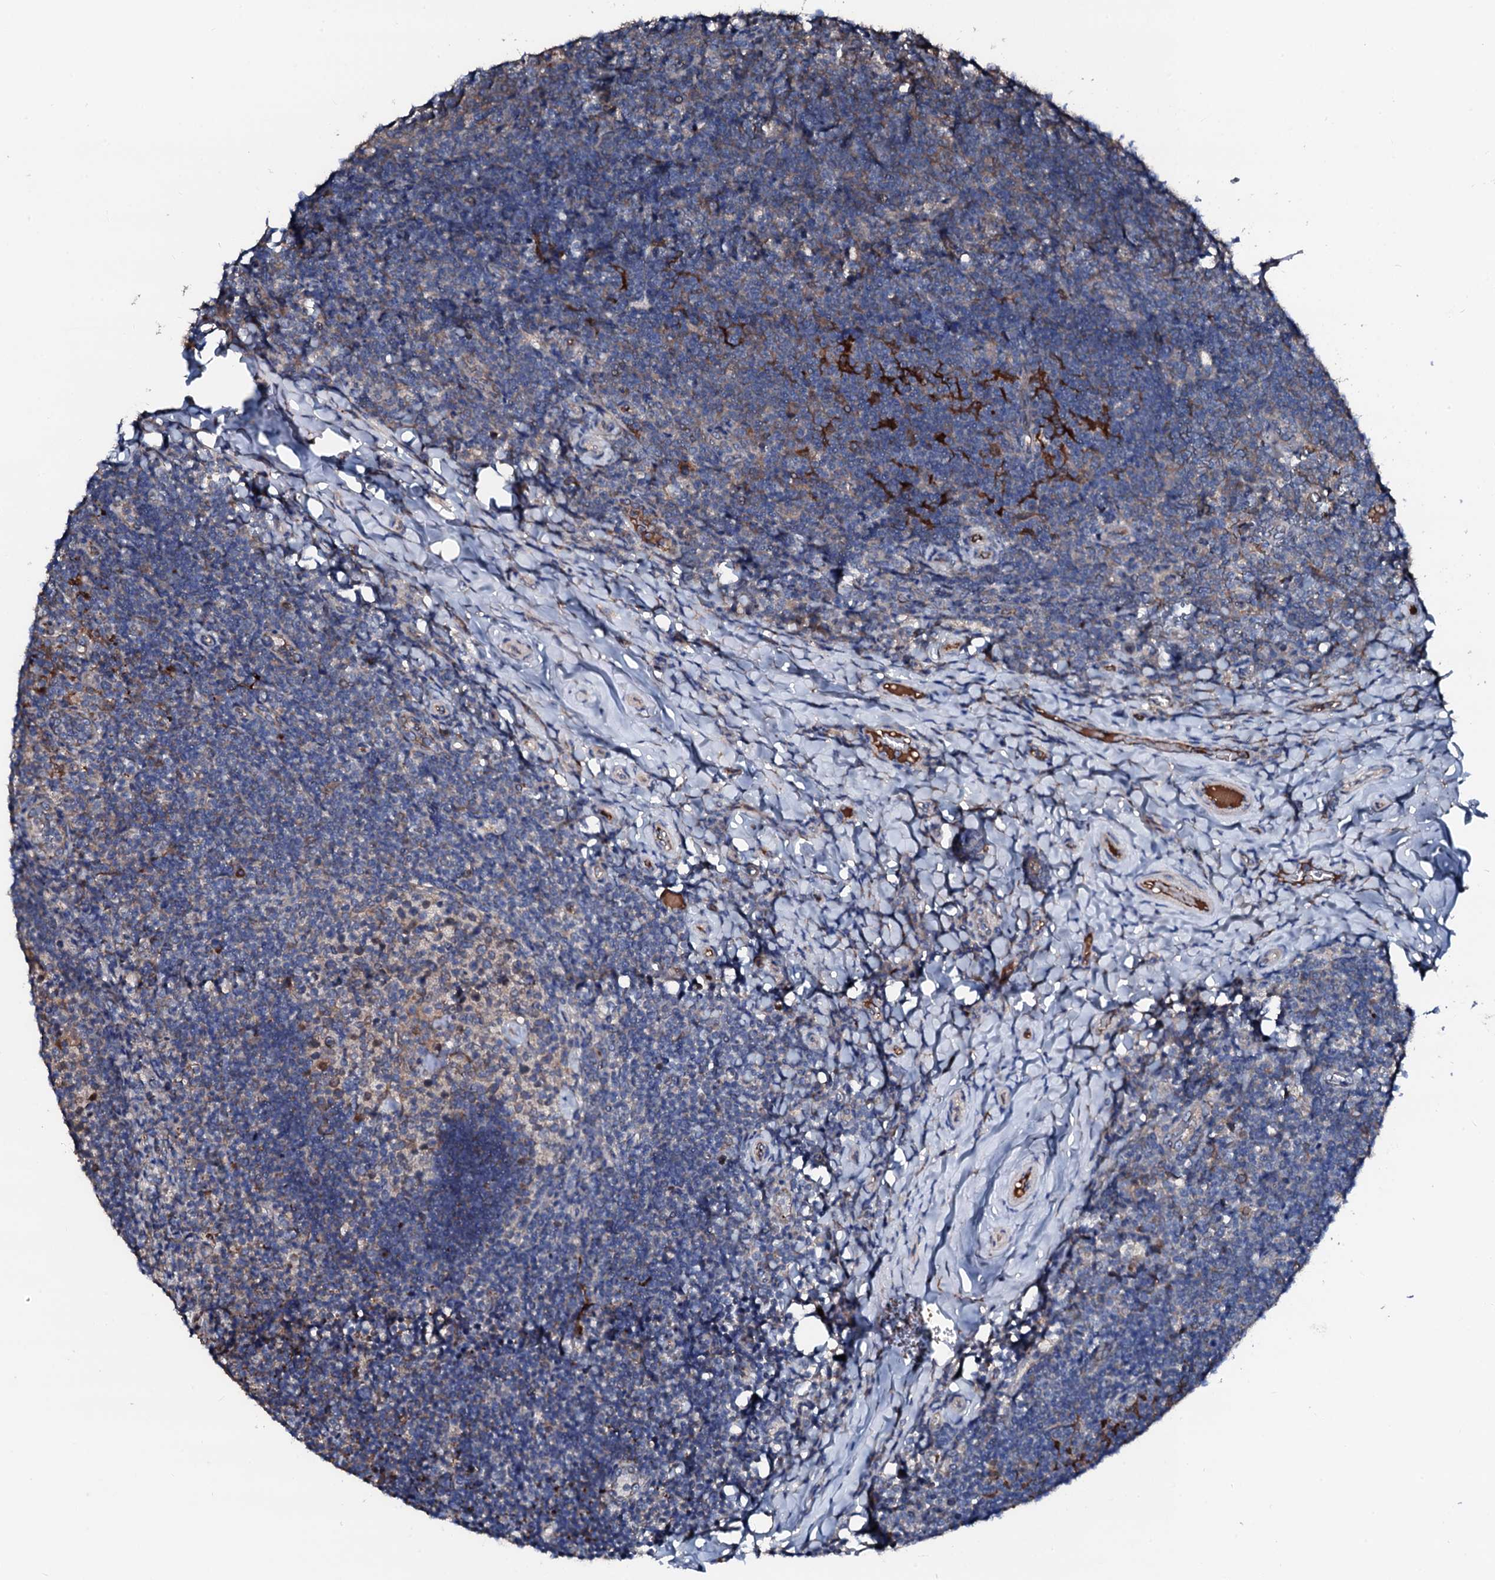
{"staining": {"intensity": "moderate", "quantity": "<25%", "location": "cytoplasmic/membranous"}, "tissue": "tonsil", "cell_type": "Germinal center cells", "image_type": "normal", "snomed": [{"axis": "morphology", "description": "Normal tissue, NOS"}, {"axis": "topography", "description": "Tonsil"}], "caption": "A histopathology image showing moderate cytoplasmic/membranous expression in about <25% of germinal center cells in unremarkable tonsil, as visualized by brown immunohistochemical staining.", "gene": "TRAFD1", "patient": {"sex": "female", "age": 10}}